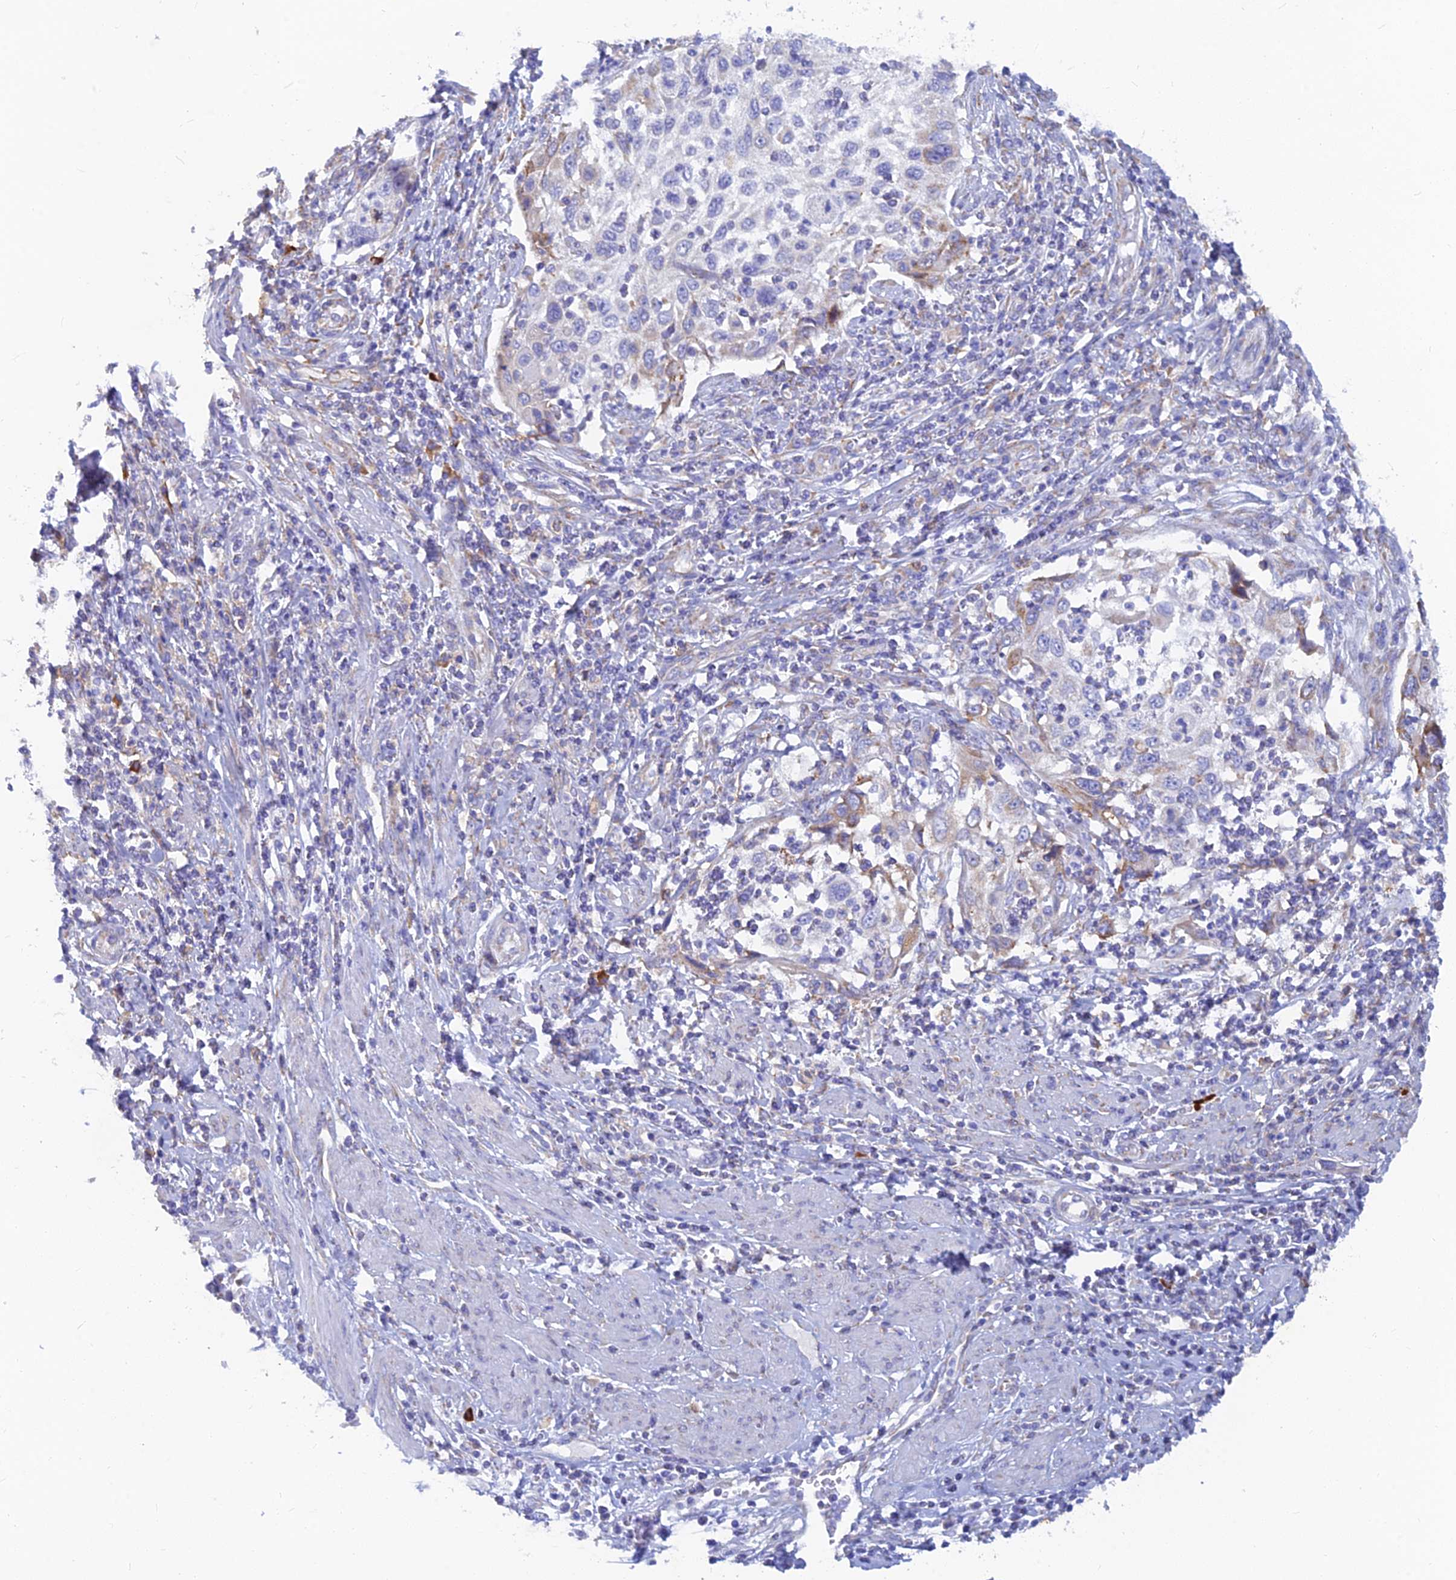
{"staining": {"intensity": "negative", "quantity": "none", "location": "none"}, "tissue": "cervical cancer", "cell_type": "Tumor cells", "image_type": "cancer", "snomed": [{"axis": "morphology", "description": "Squamous cell carcinoma, NOS"}, {"axis": "topography", "description": "Cervix"}], "caption": "Tumor cells show no significant protein positivity in cervical cancer.", "gene": "WDR35", "patient": {"sex": "female", "age": 70}}